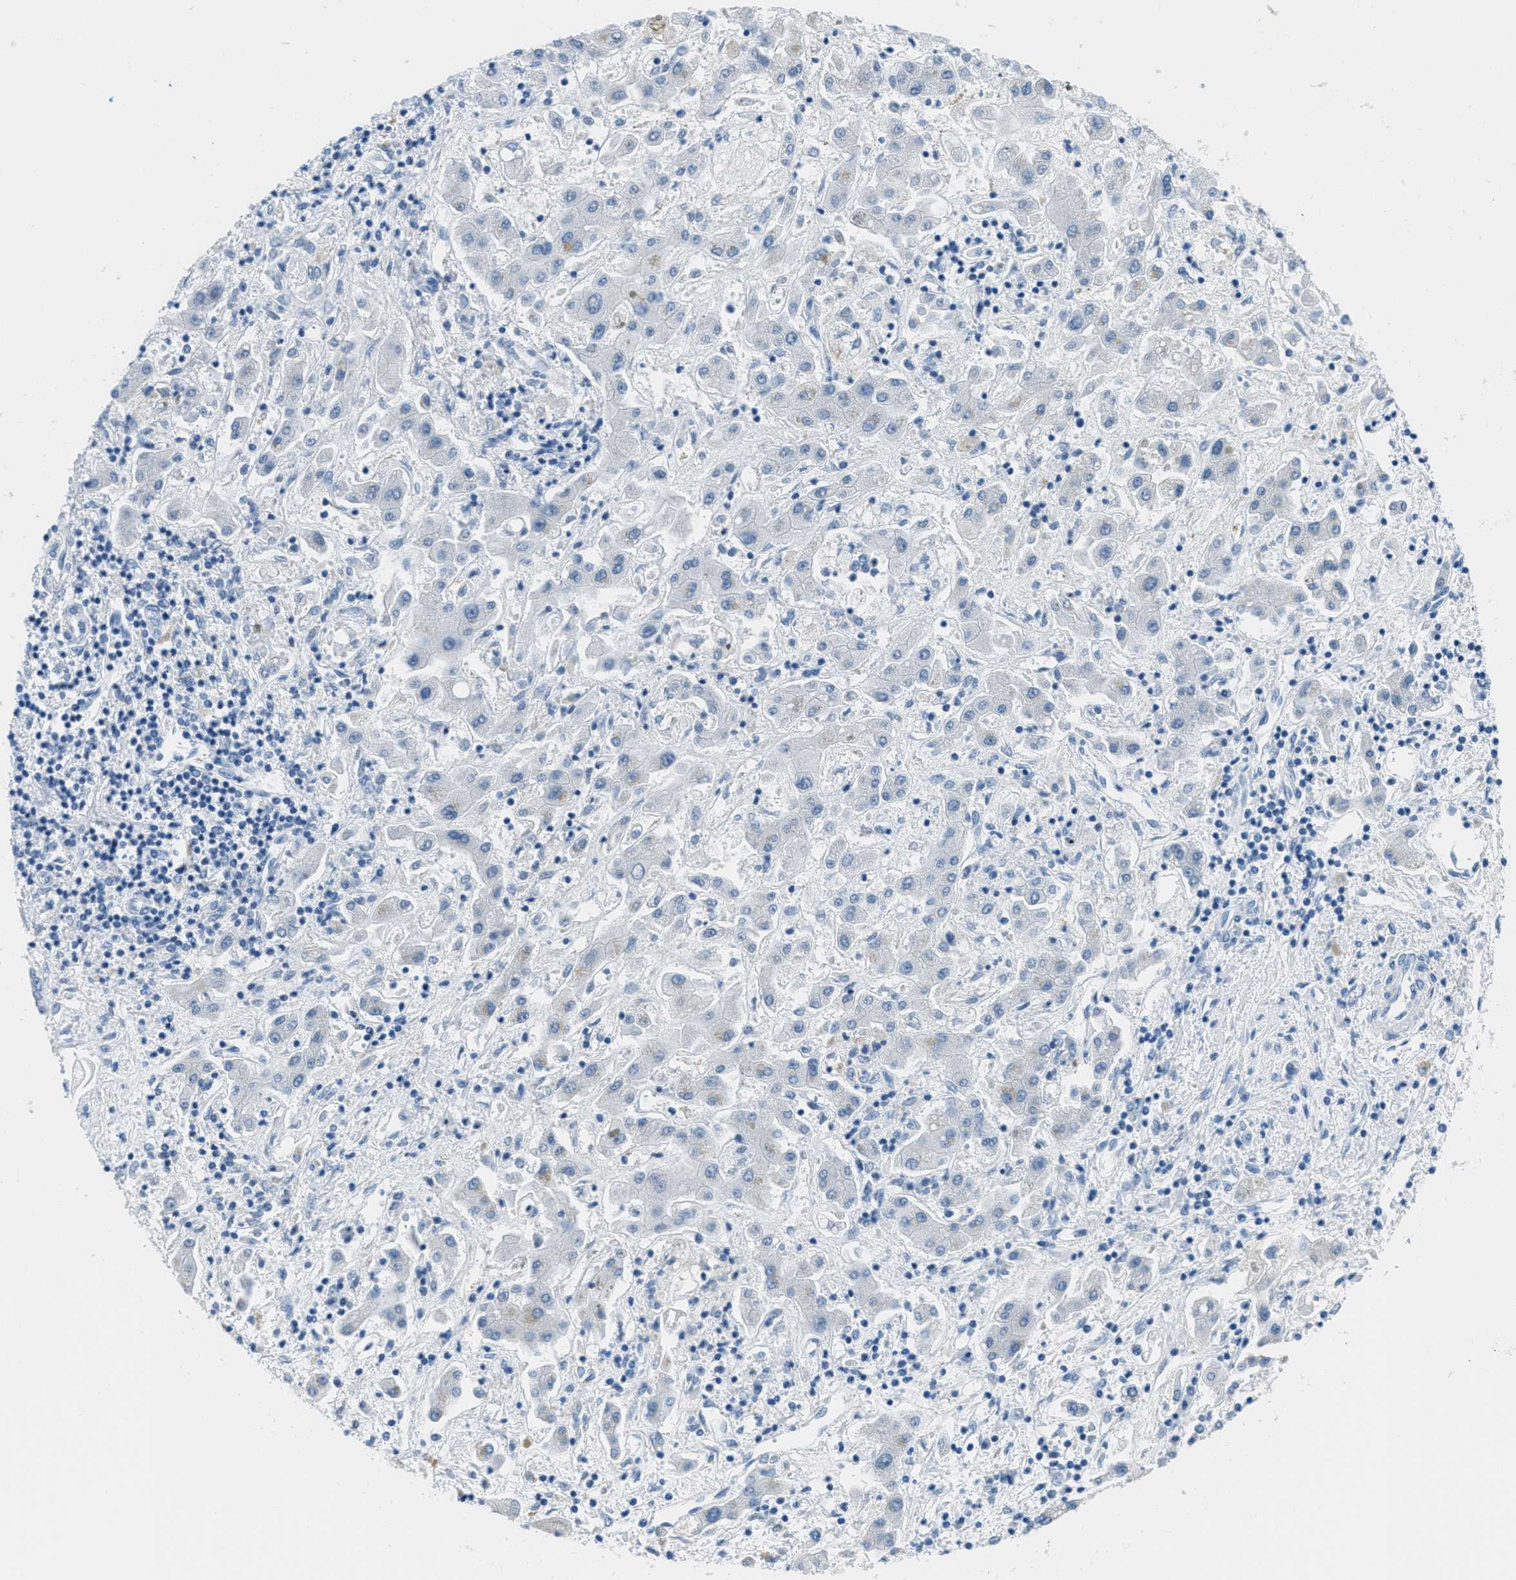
{"staining": {"intensity": "negative", "quantity": "none", "location": "none"}, "tissue": "liver cancer", "cell_type": "Tumor cells", "image_type": "cancer", "snomed": [{"axis": "morphology", "description": "Cholangiocarcinoma"}, {"axis": "topography", "description": "Liver"}], "caption": "Liver cancer was stained to show a protein in brown. There is no significant expression in tumor cells.", "gene": "MGARP", "patient": {"sex": "male", "age": 50}}